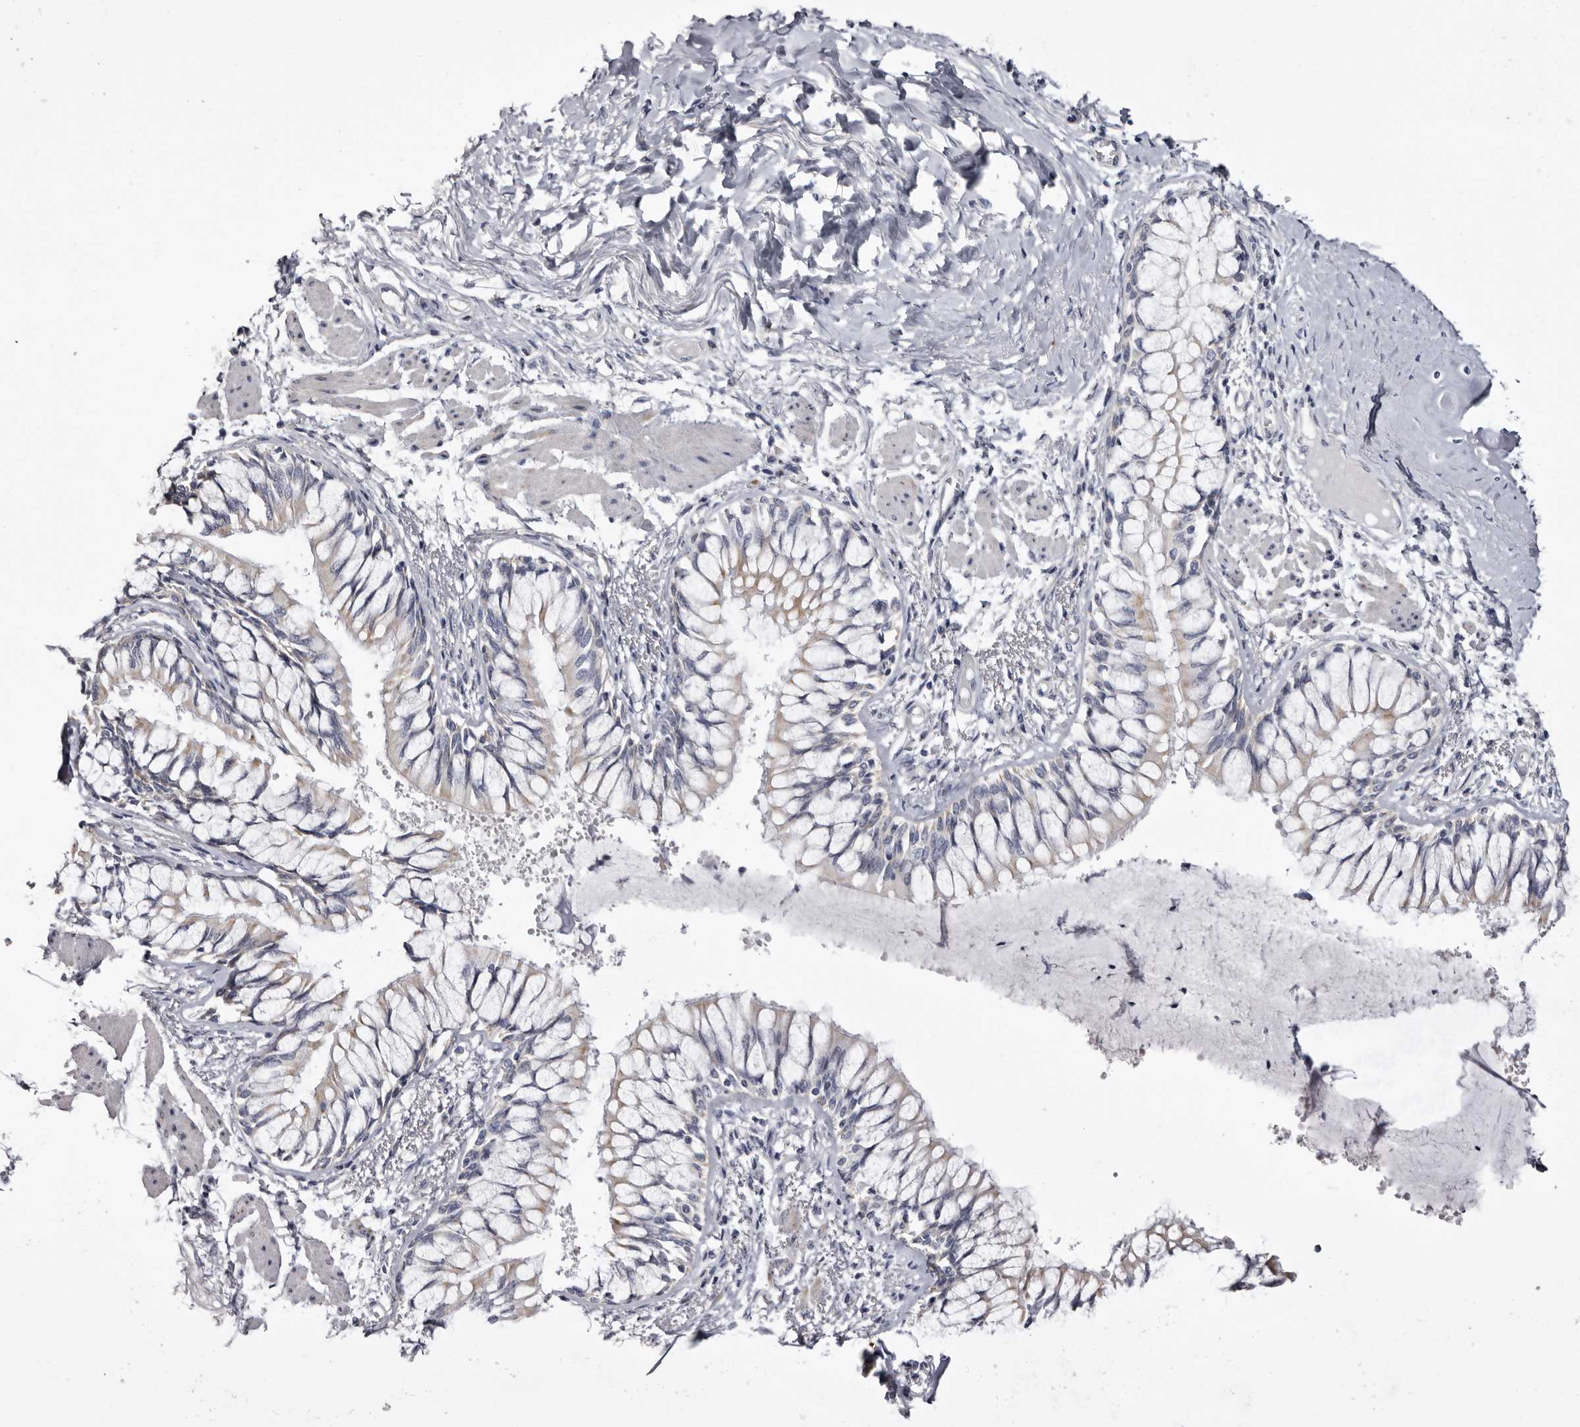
{"staining": {"intensity": "weak", "quantity": "<25%", "location": "cytoplasmic/membranous"}, "tissue": "bronchus", "cell_type": "Respiratory epithelial cells", "image_type": "normal", "snomed": [{"axis": "morphology", "description": "Normal tissue, NOS"}, {"axis": "topography", "description": "Cartilage tissue"}, {"axis": "topography", "description": "Bronchus"}, {"axis": "topography", "description": "Lung"}], "caption": "A high-resolution photomicrograph shows IHC staining of unremarkable bronchus, which displays no significant staining in respiratory epithelial cells.", "gene": "CASQ1", "patient": {"sex": "male", "age": 64}}